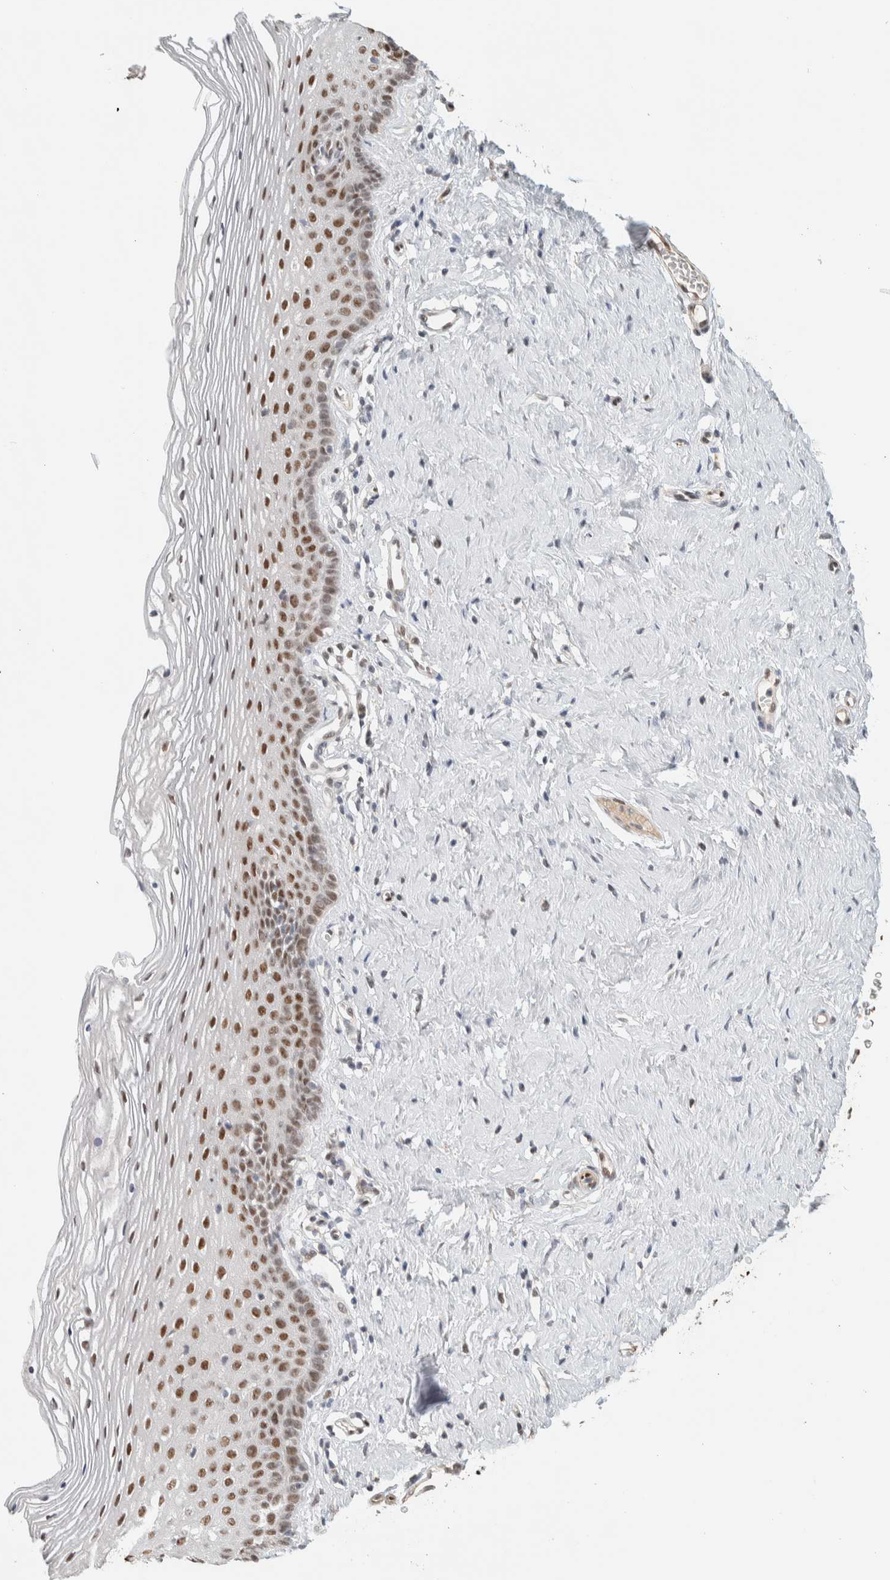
{"staining": {"intensity": "moderate", "quantity": ">75%", "location": "nuclear"}, "tissue": "vagina", "cell_type": "Squamous epithelial cells", "image_type": "normal", "snomed": [{"axis": "morphology", "description": "Normal tissue, NOS"}, {"axis": "topography", "description": "Vagina"}], "caption": "An immunohistochemistry histopathology image of unremarkable tissue is shown. Protein staining in brown labels moderate nuclear positivity in vagina within squamous epithelial cells.", "gene": "PUS7", "patient": {"sex": "female", "age": 32}}